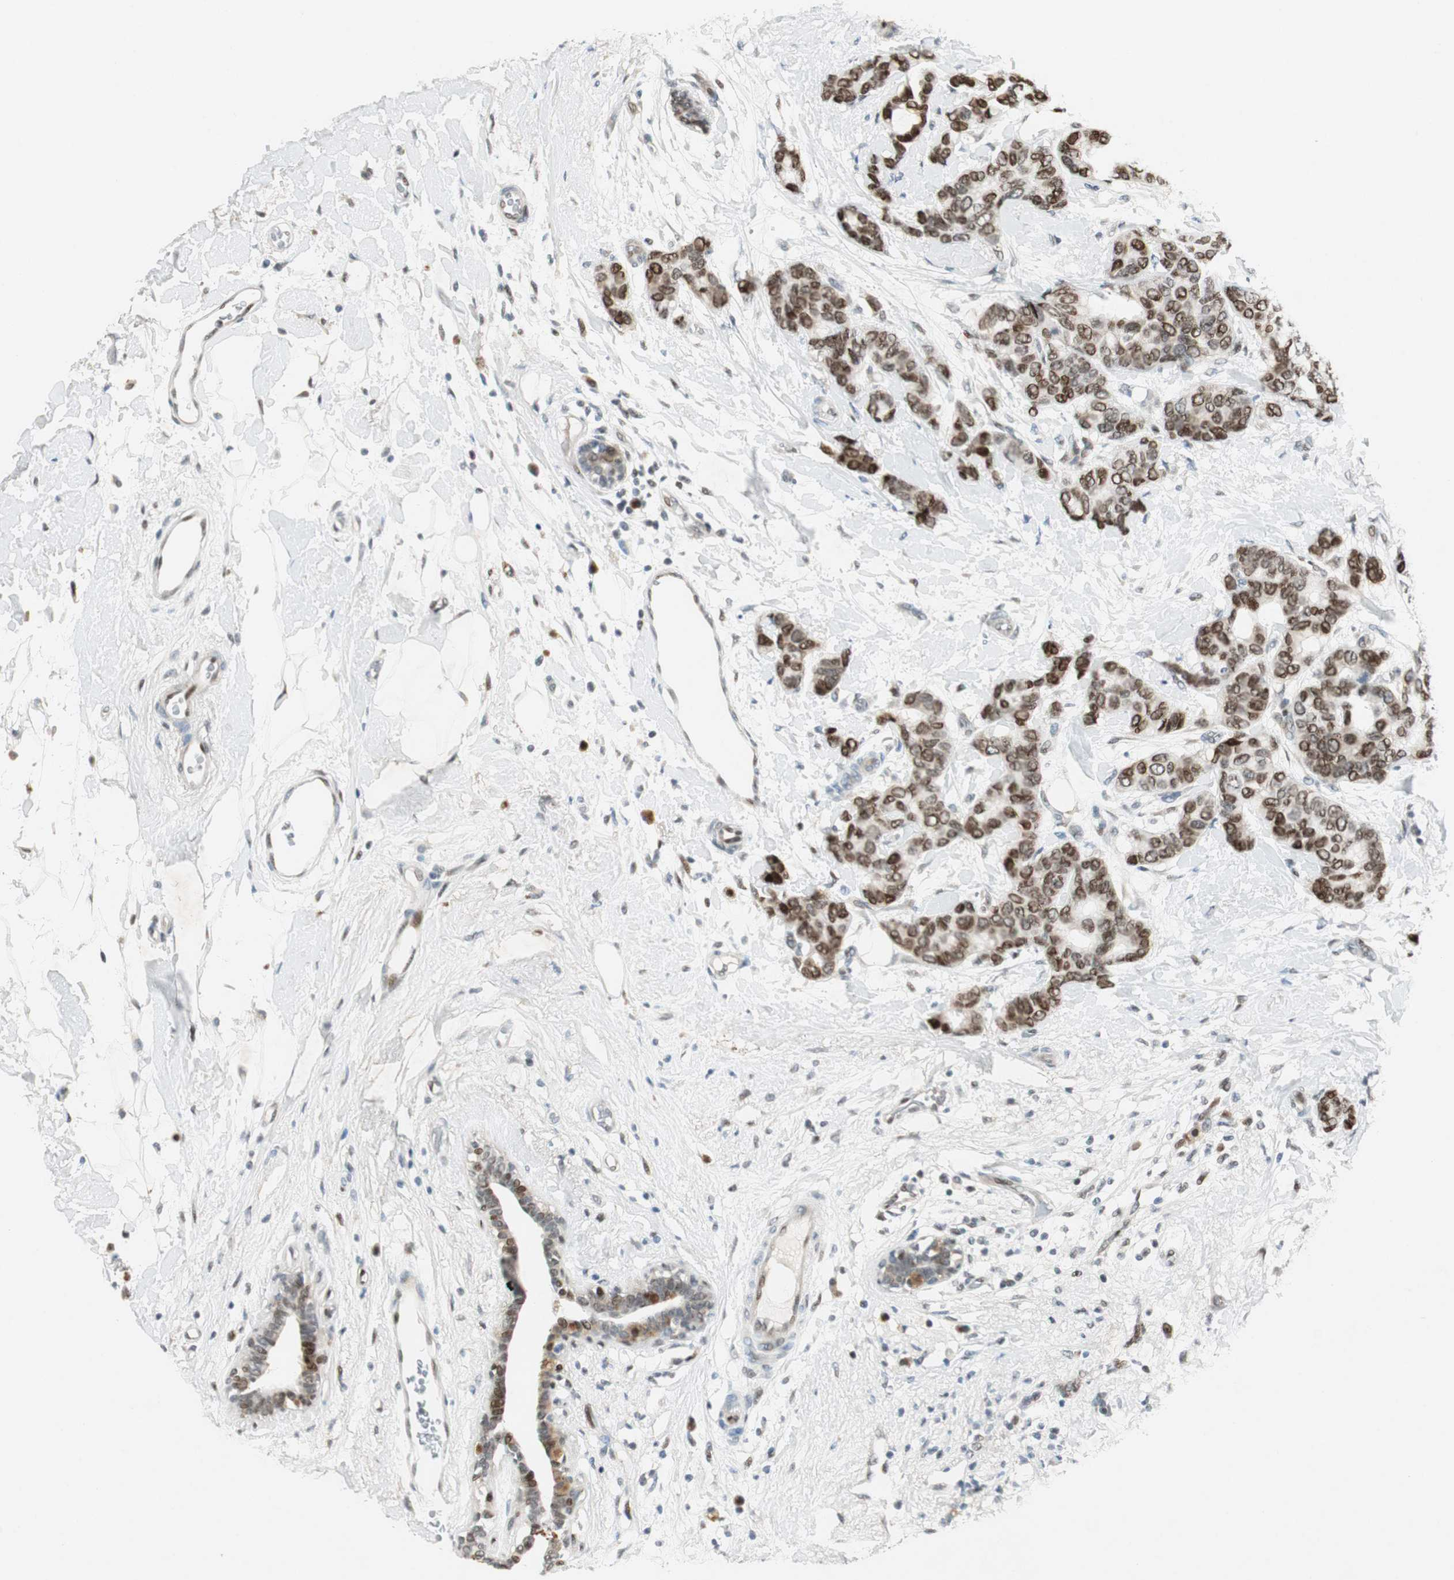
{"staining": {"intensity": "strong", "quantity": ">75%", "location": "nuclear"}, "tissue": "breast cancer", "cell_type": "Tumor cells", "image_type": "cancer", "snomed": [{"axis": "morphology", "description": "Duct carcinoma"}, {"axis": "topography", "description": "Breast"}], "caption": "This is a photomicrograph of immunohistochemistry (IHC) staining of breast cancer (infiltrating ductal carcinoma), which shows strong positivity in the nuclear of tumor cells.", "gene": "AJUBA", "patient": {"sex": "female", "age": 87}}